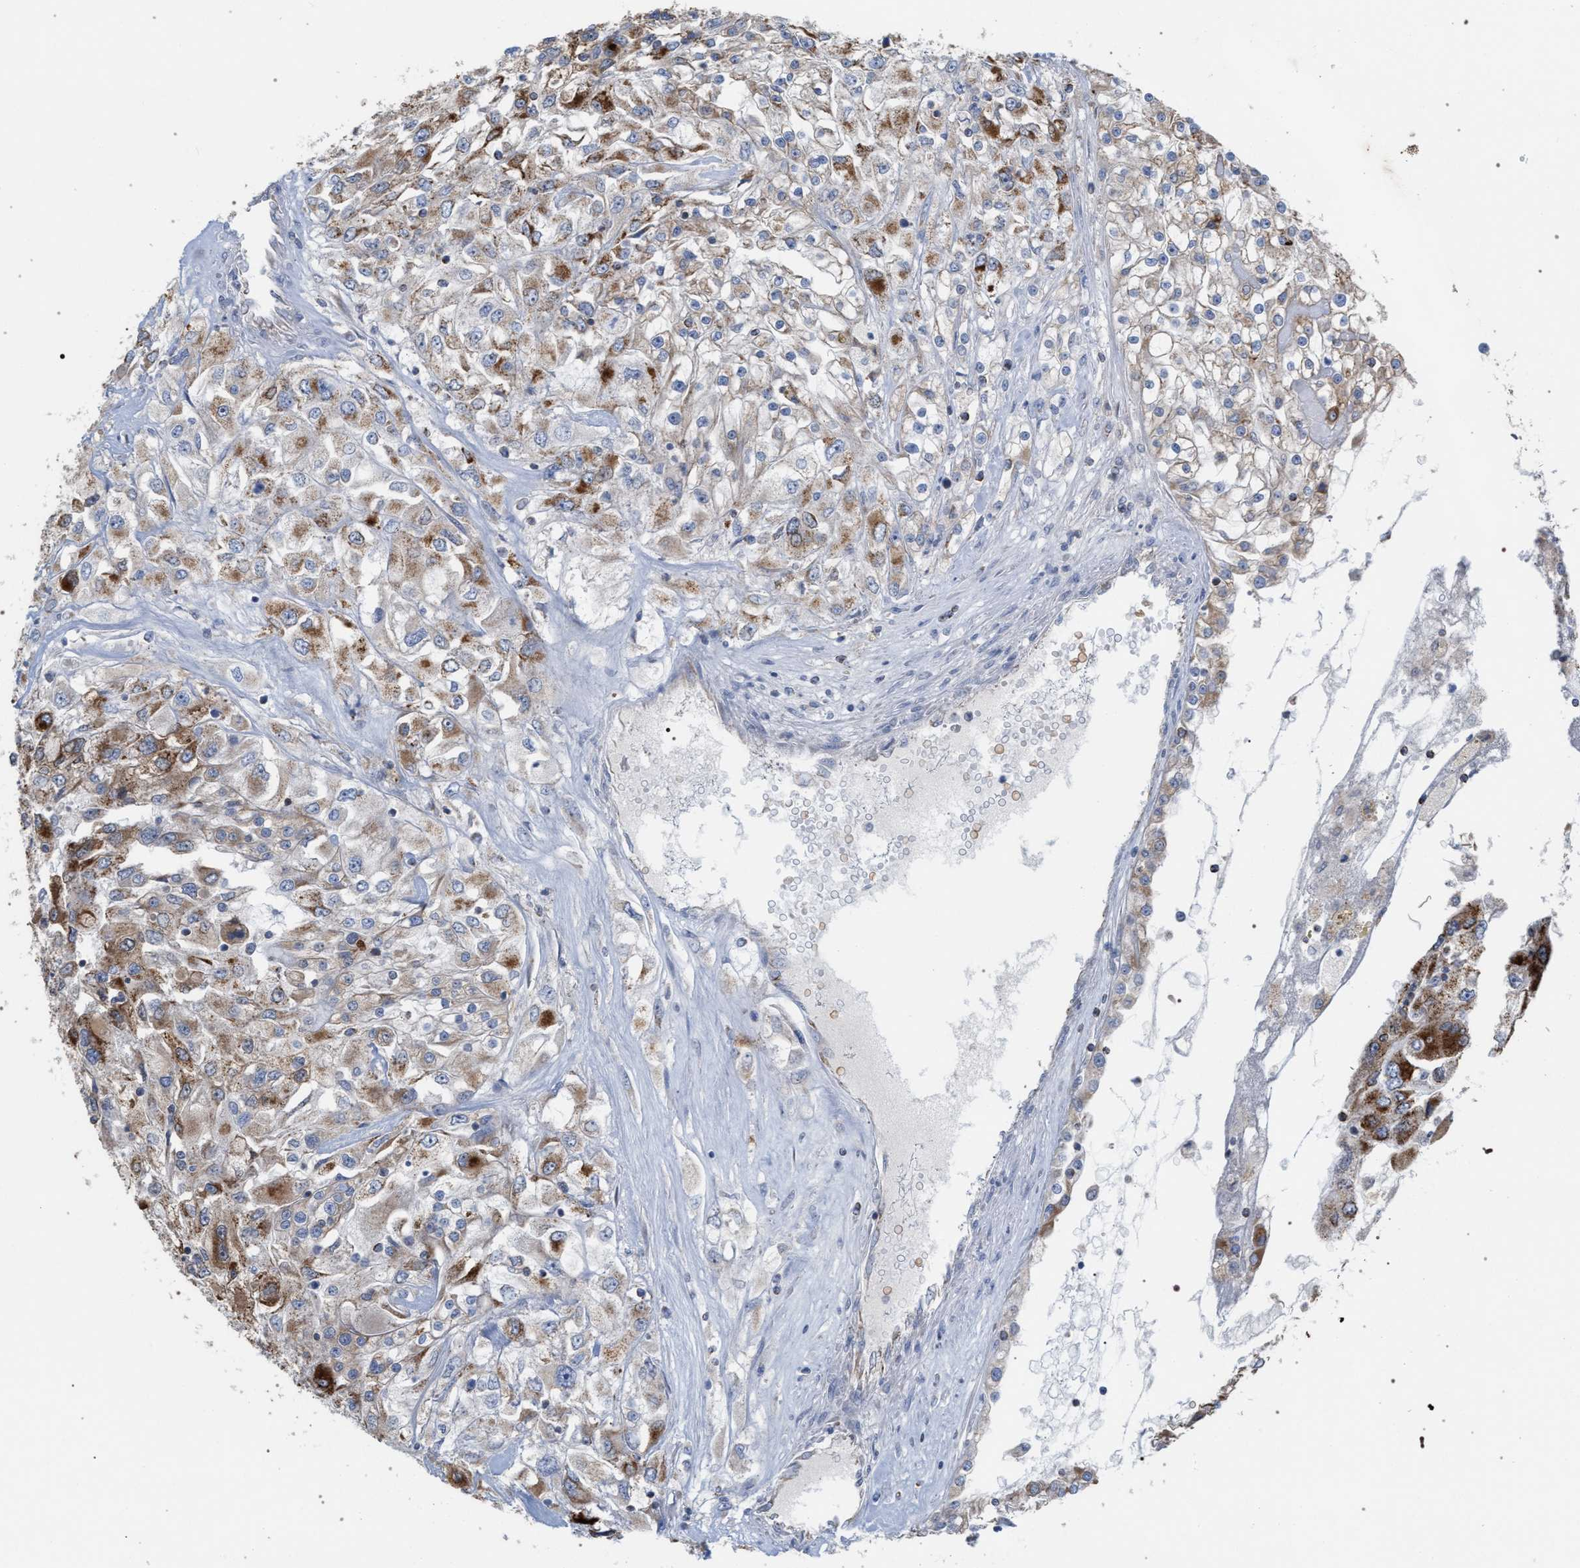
{"staining": {"intensity": "moderate", "quantity": ">75%", "location": "cytoplasmic/membranous"}, "tissue": "renal cancer", "cell_type": "Tumor cells", "image_type": "cancer", "snomed": [{"axis": "morphology", "description": "Adenocarcinoma, NOS"}, {"axis": "topography", "description": "Kidney"}], "caption": "Approximately >75% of tumor cells in human renal cancer reveal moderate cytoplasmic/membranous protein expression as visualized by brown immunohistochemical staining.", "gene": "ECI2", "patient": {"sex": "female", "age": 52}}